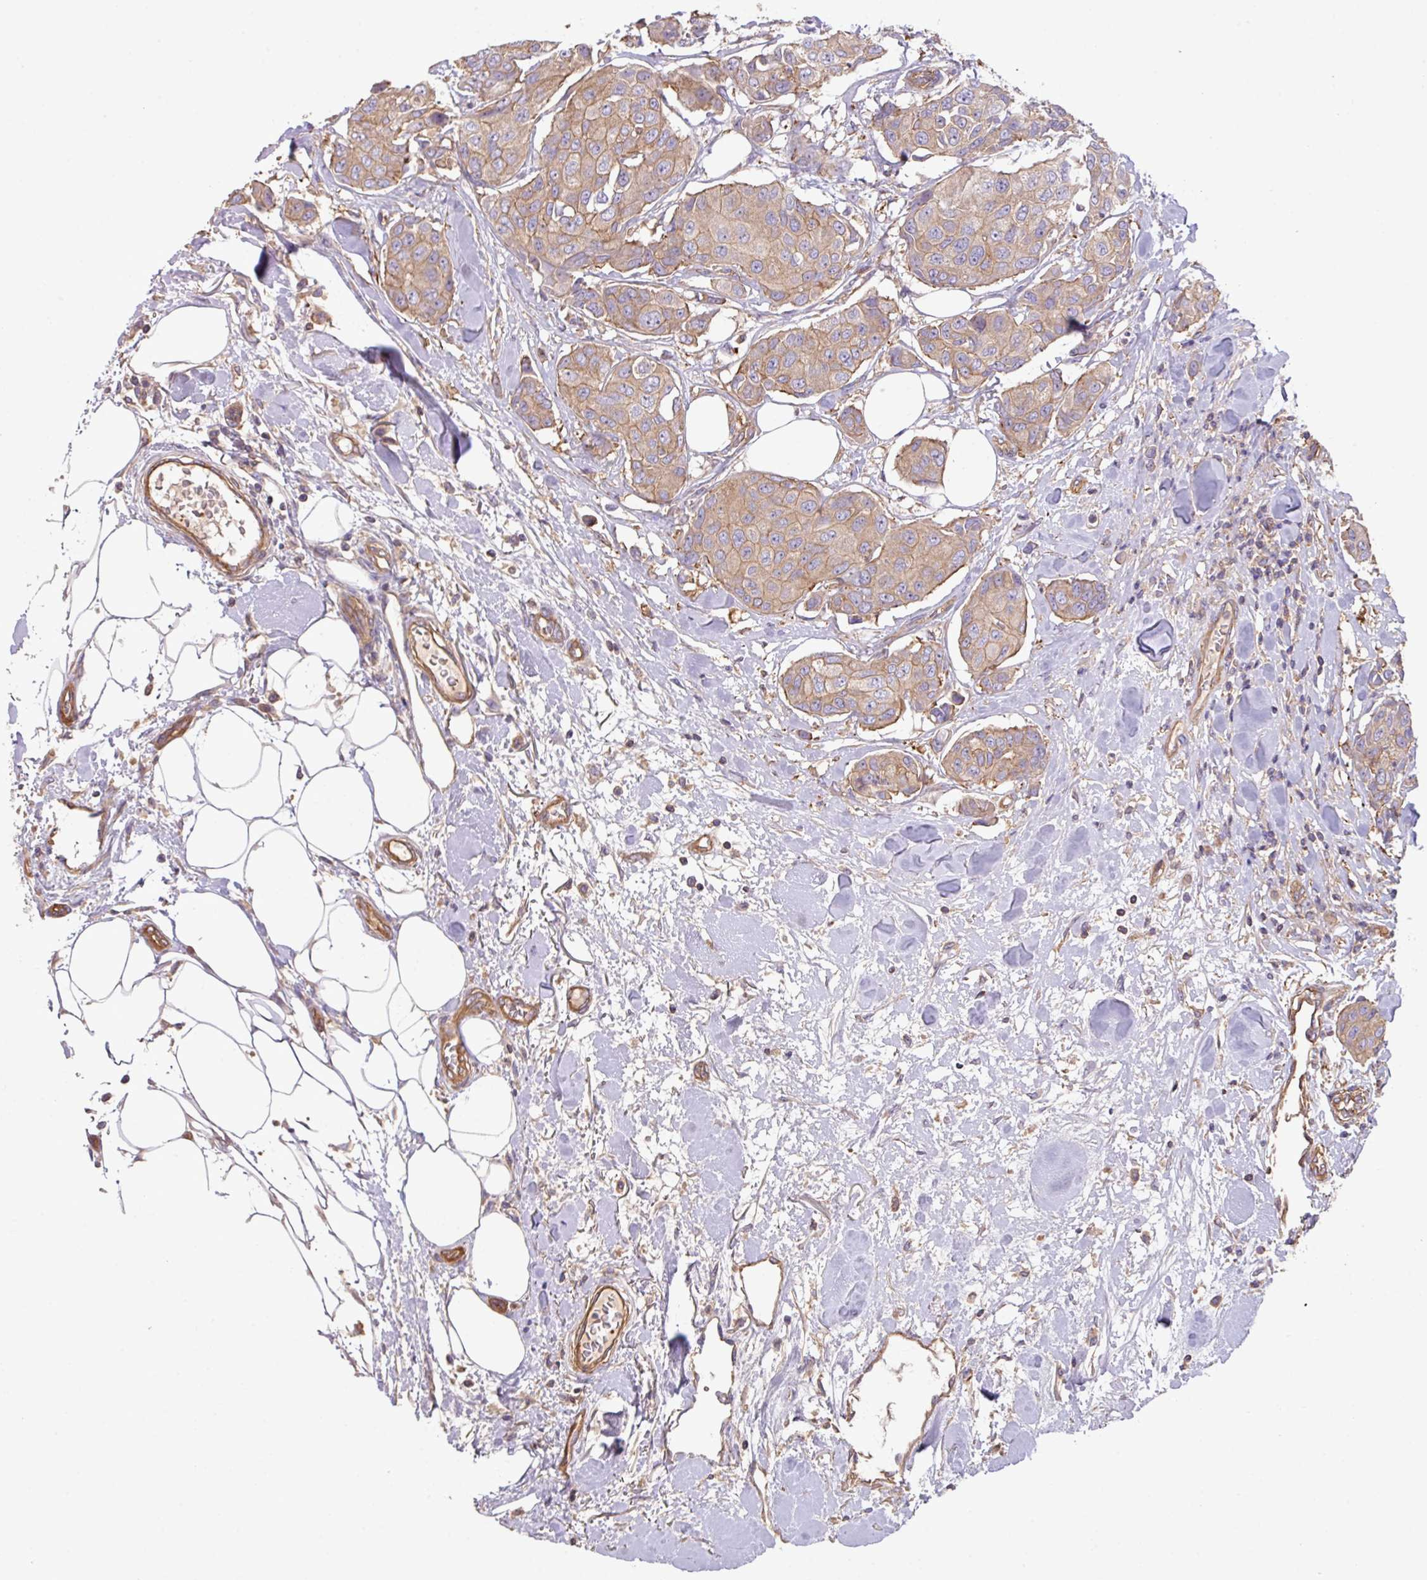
{"staining": {"intensity": "moderate", "quantity": ">75%", "location": "cytoplasmic/membranous"}, "tissue": "breast cancer", "cell_type": "Tumor cells", "image_type": "cancer", "snomed": [{"axis": "morphology", "description": "Duct carcinoma"}, {"axis": "topography", "description": "Breast"}, {"axis": "topography", "description": "Lymph node"}], "caption": "Breast cancer stained with a brown dye shows moderate cytoplasmic/membranous positive staining in about >75% of tumor cells.", "gene": "CALML4", "patient": {"sex": "female", "age": 80}}